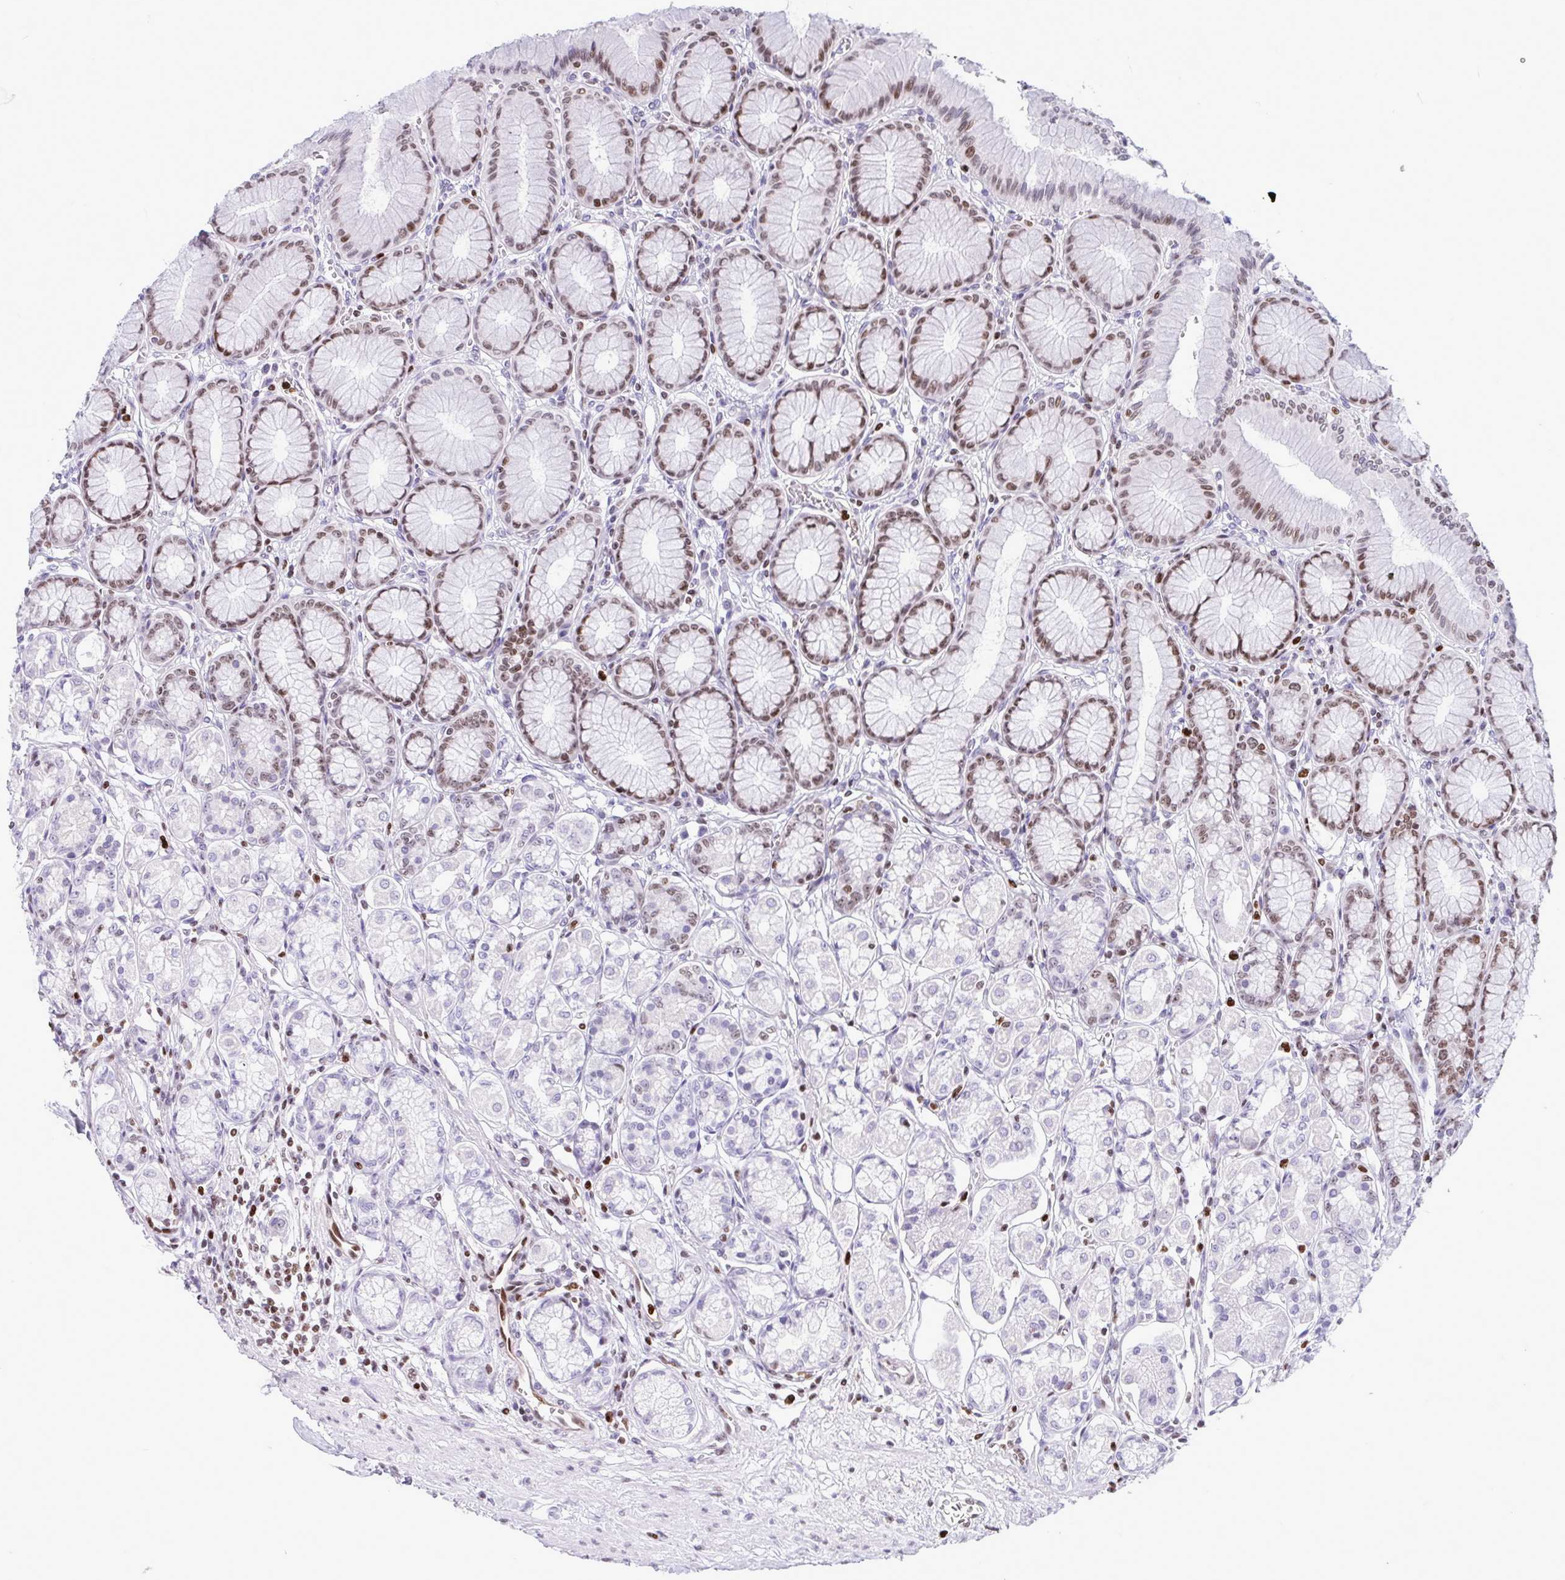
{"staining": {"intensity": "moderate", "quantity": "25%-75%", "location": "nuclear"}, "tissue": "stomach", "cell_type": "Glandular cells", "image_type": "normal", "snomed": [{"axis": "morphology", "description": "Normal tissue, NOS"}, {"axis": "topography", "description": "Stomach"}, {"axis": "topography", "description": "Stomach, lower"}], "caption": "This is a micrograph of immunohistochemistry staining of unremarkable stomach, which shows moderate positivity in the nuclear of glandular cells.", "gene": "HMGB2", "patient": {"sex": "male", "age": 76}}